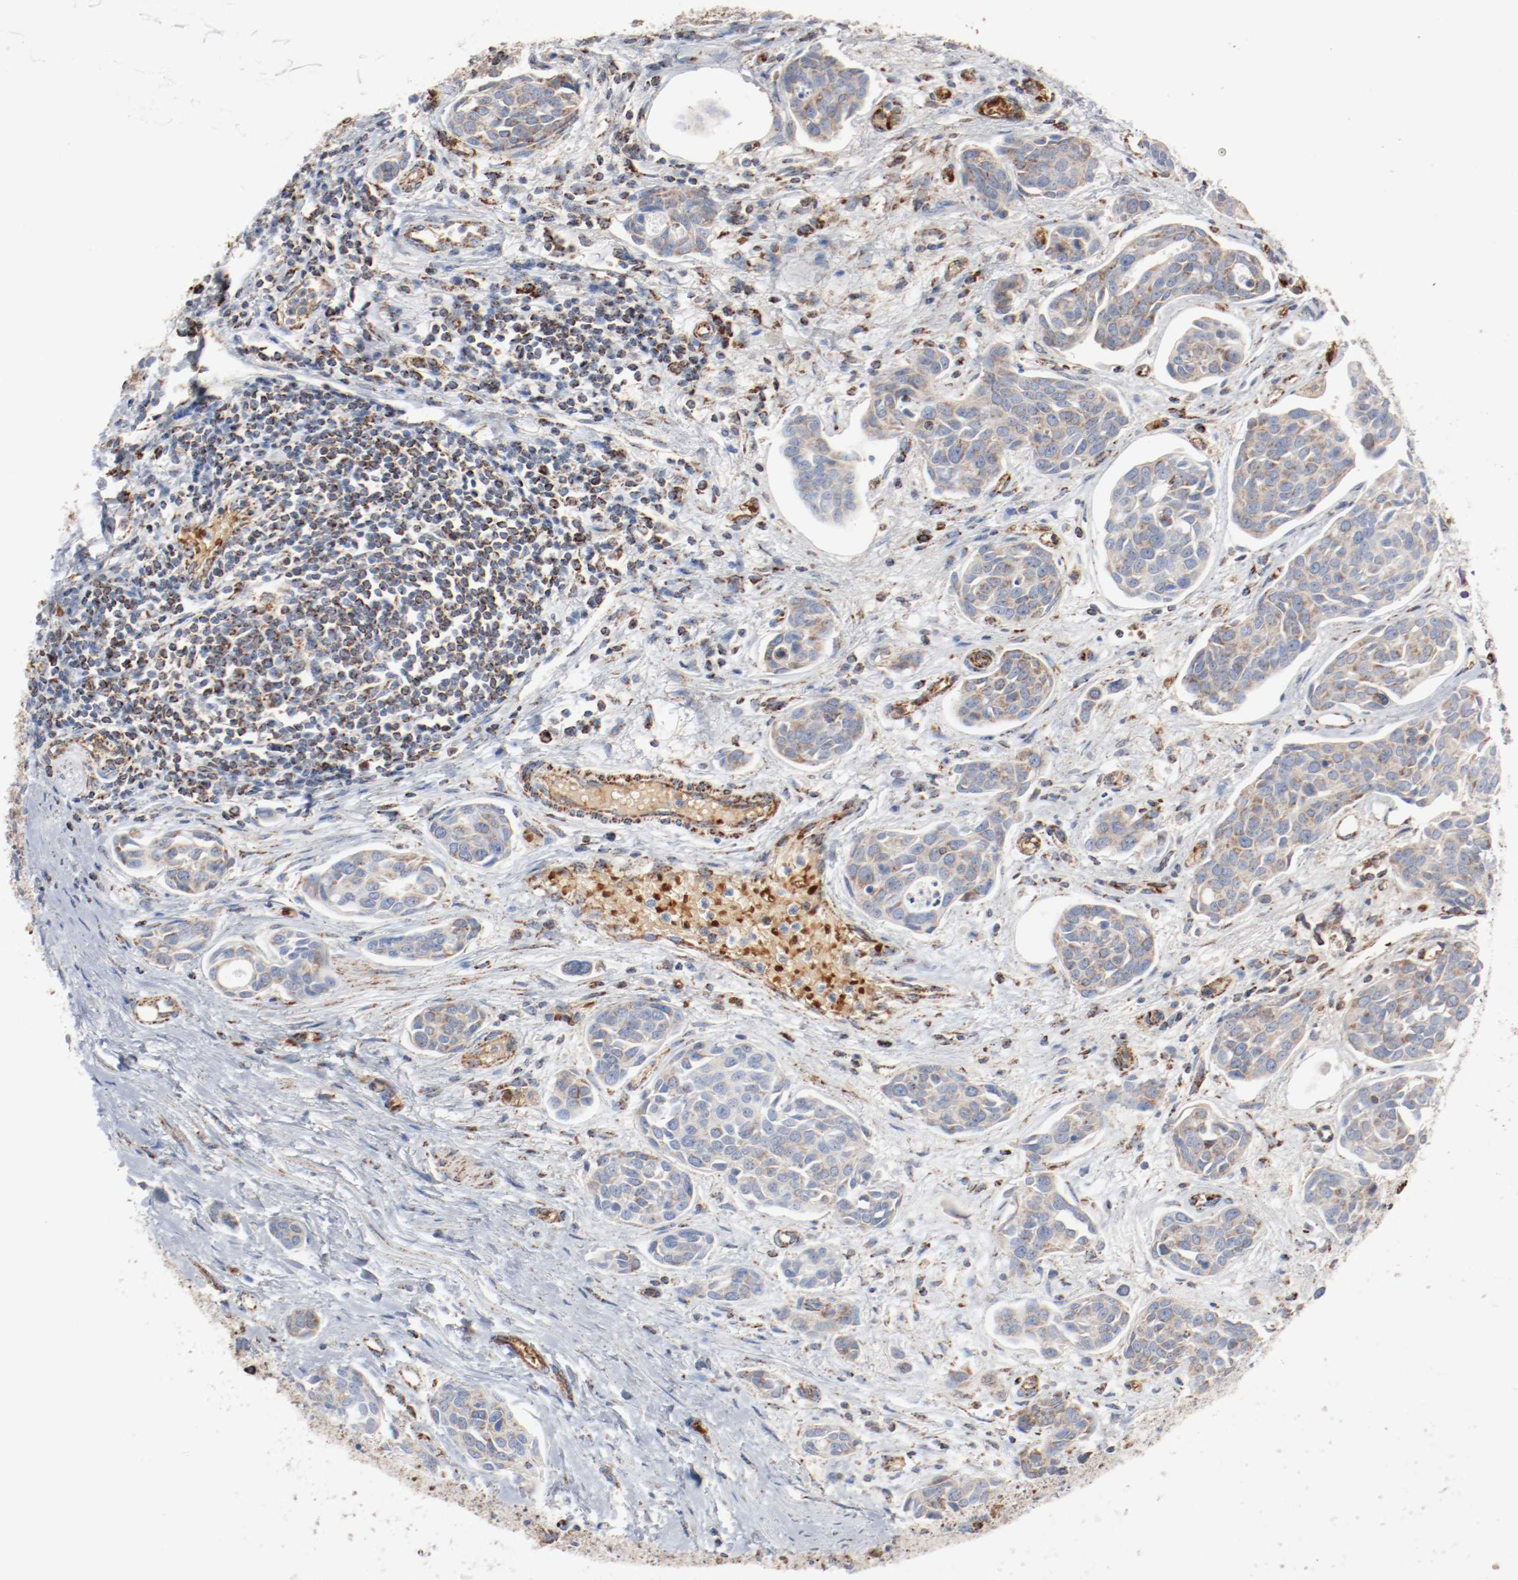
{"staining": {"intensity": "weak", "quantity": ">75%", "location": "cytoplasmic/membranous"}, "tissue": "urothelial cancer", "cell_type": "Tumor cells", "image_type": "cancer", "snomed": [{"axis": "morphology", "description": "Urothelial carcinoma, High grade"}, {"axis": "topography", "description": "Urinary bladder"}], "caption": "Protein analysis of high-grade urothelial carcinoma tissue displays weak cytoplasmic/membranous expression in about >75% of tumor cells.", "gene": "NDUFB8", "patient": {"sex": "male", "age": 78}}